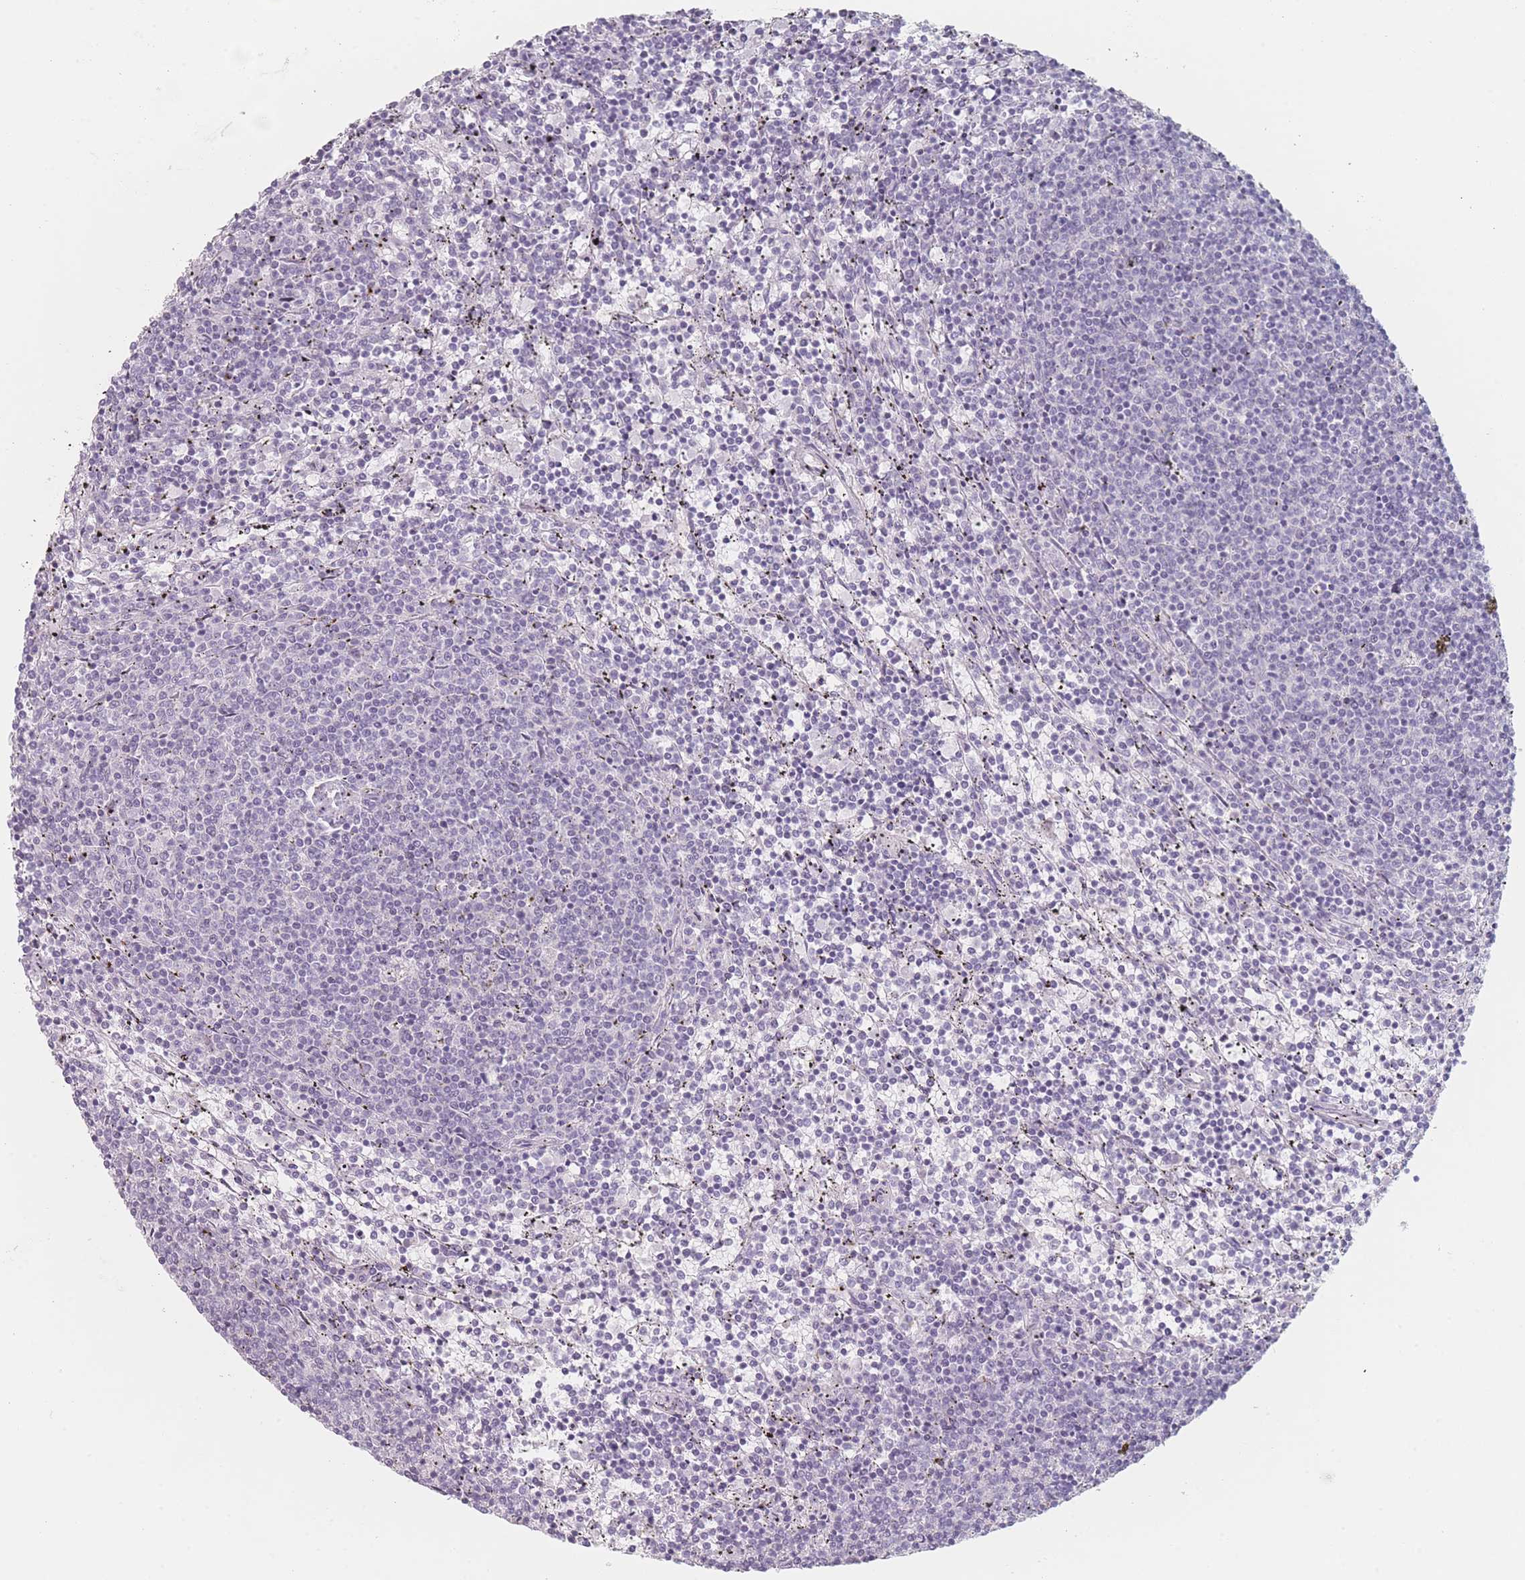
{"staining": {"intensity": "negative", "quantity": "none", "location": "none"}, "tissue": "lymphoma", "cell_type": "Tumor cells", "image_type": "cancer", "snomed": [{"axis": "morphology", "description": "Malignant lymphoma, non-Hodgkin's type, Low grade"}, {"axis": "topography", "description": "Spleen"}], "caption": "DAB immunohistochemical staining of lymphoma reveals no significant expression in tumor cells. Nuclei are stained in blue.", "gene": "RNF4", "patient": {"sex": "female", "age": 50}}